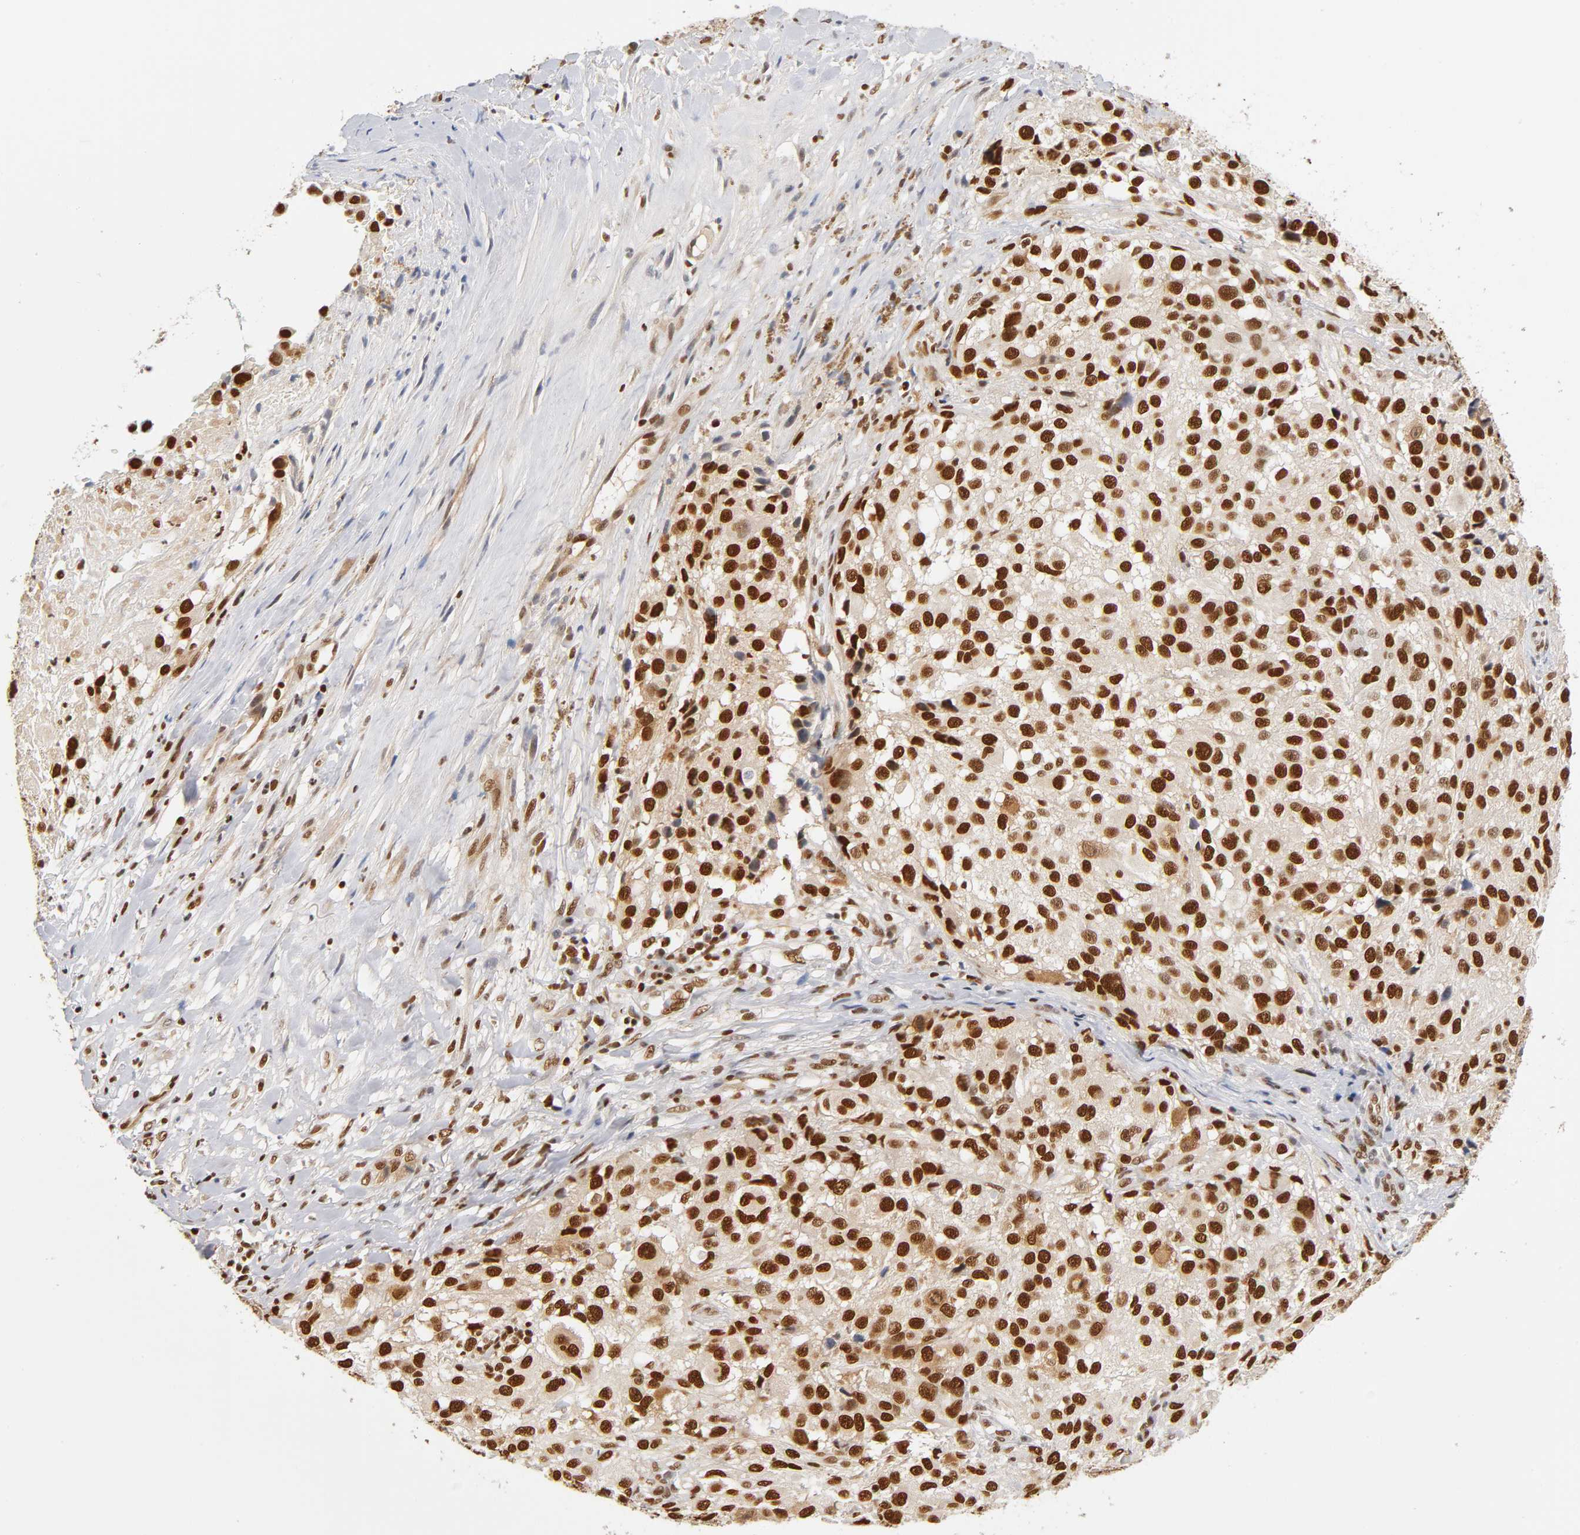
{"staining": {"intensity": "strong", "quantity": ">75%", "location": "nuclear"}, "tissue": "melanoma", "cell_type": "Tumor cells", "image_type": "cancer", "snomed": [{"axis": "morphology", "description": "Necrosis, NOS"}, {"axis": "morphology", "description": "Malignant melanoma, NOS"}, {"axis": "topography", "description": "Skin"}], "caption": "Protein staining of malignant melanoma tissue displays strong nuclear staining in approximately >75% of tumor cells. The protein is stained brown, and the nuclei are stained in blue (DAB IHC with brightfield microscopy, high magnification).", "gene": "ILKAP", "patient": {"sex": "female", "age": 87}}